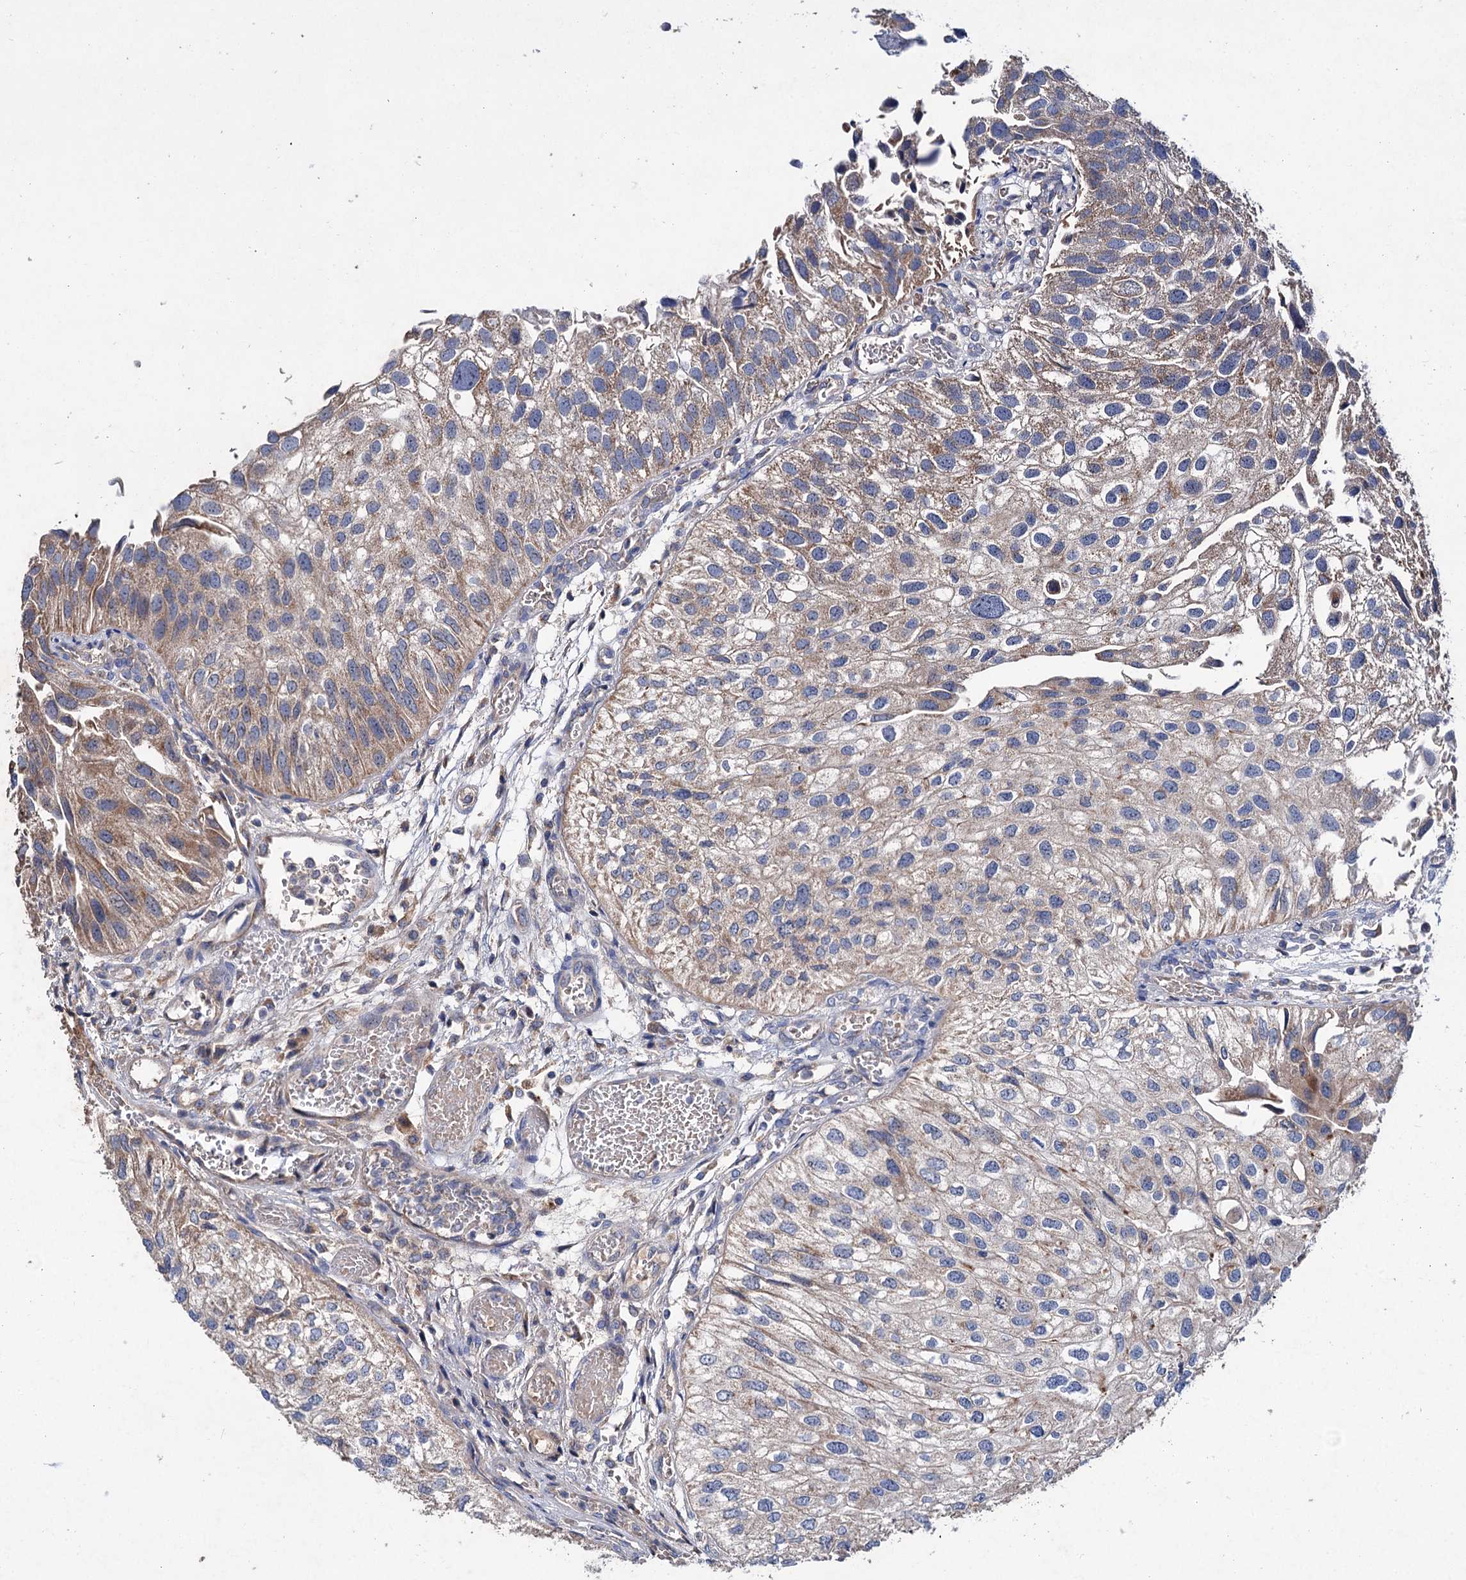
{"staining": {"intensity": "moderate", "quantity": "<25%", "location": "cytoplasmic/membranous"}, "tissue": "urothelial cancer", "cell_type": "Tumor cells", "image_type": "cancer", "snomed": [{"axis": "morphology", "description": "Urothelial carcinoma, Low grade"}, {"axis": "topography", "description": "Urinary bladder"}], "caption": "This is an image of immunohistochemistry (IHC) staining of urothelial carcinoma (low-grade), which shows moderate positivity in the cytoplasmic/membranous of tumor cells.", "gene": "CLPB", "patient": {"sex": "female", "age": 89}}